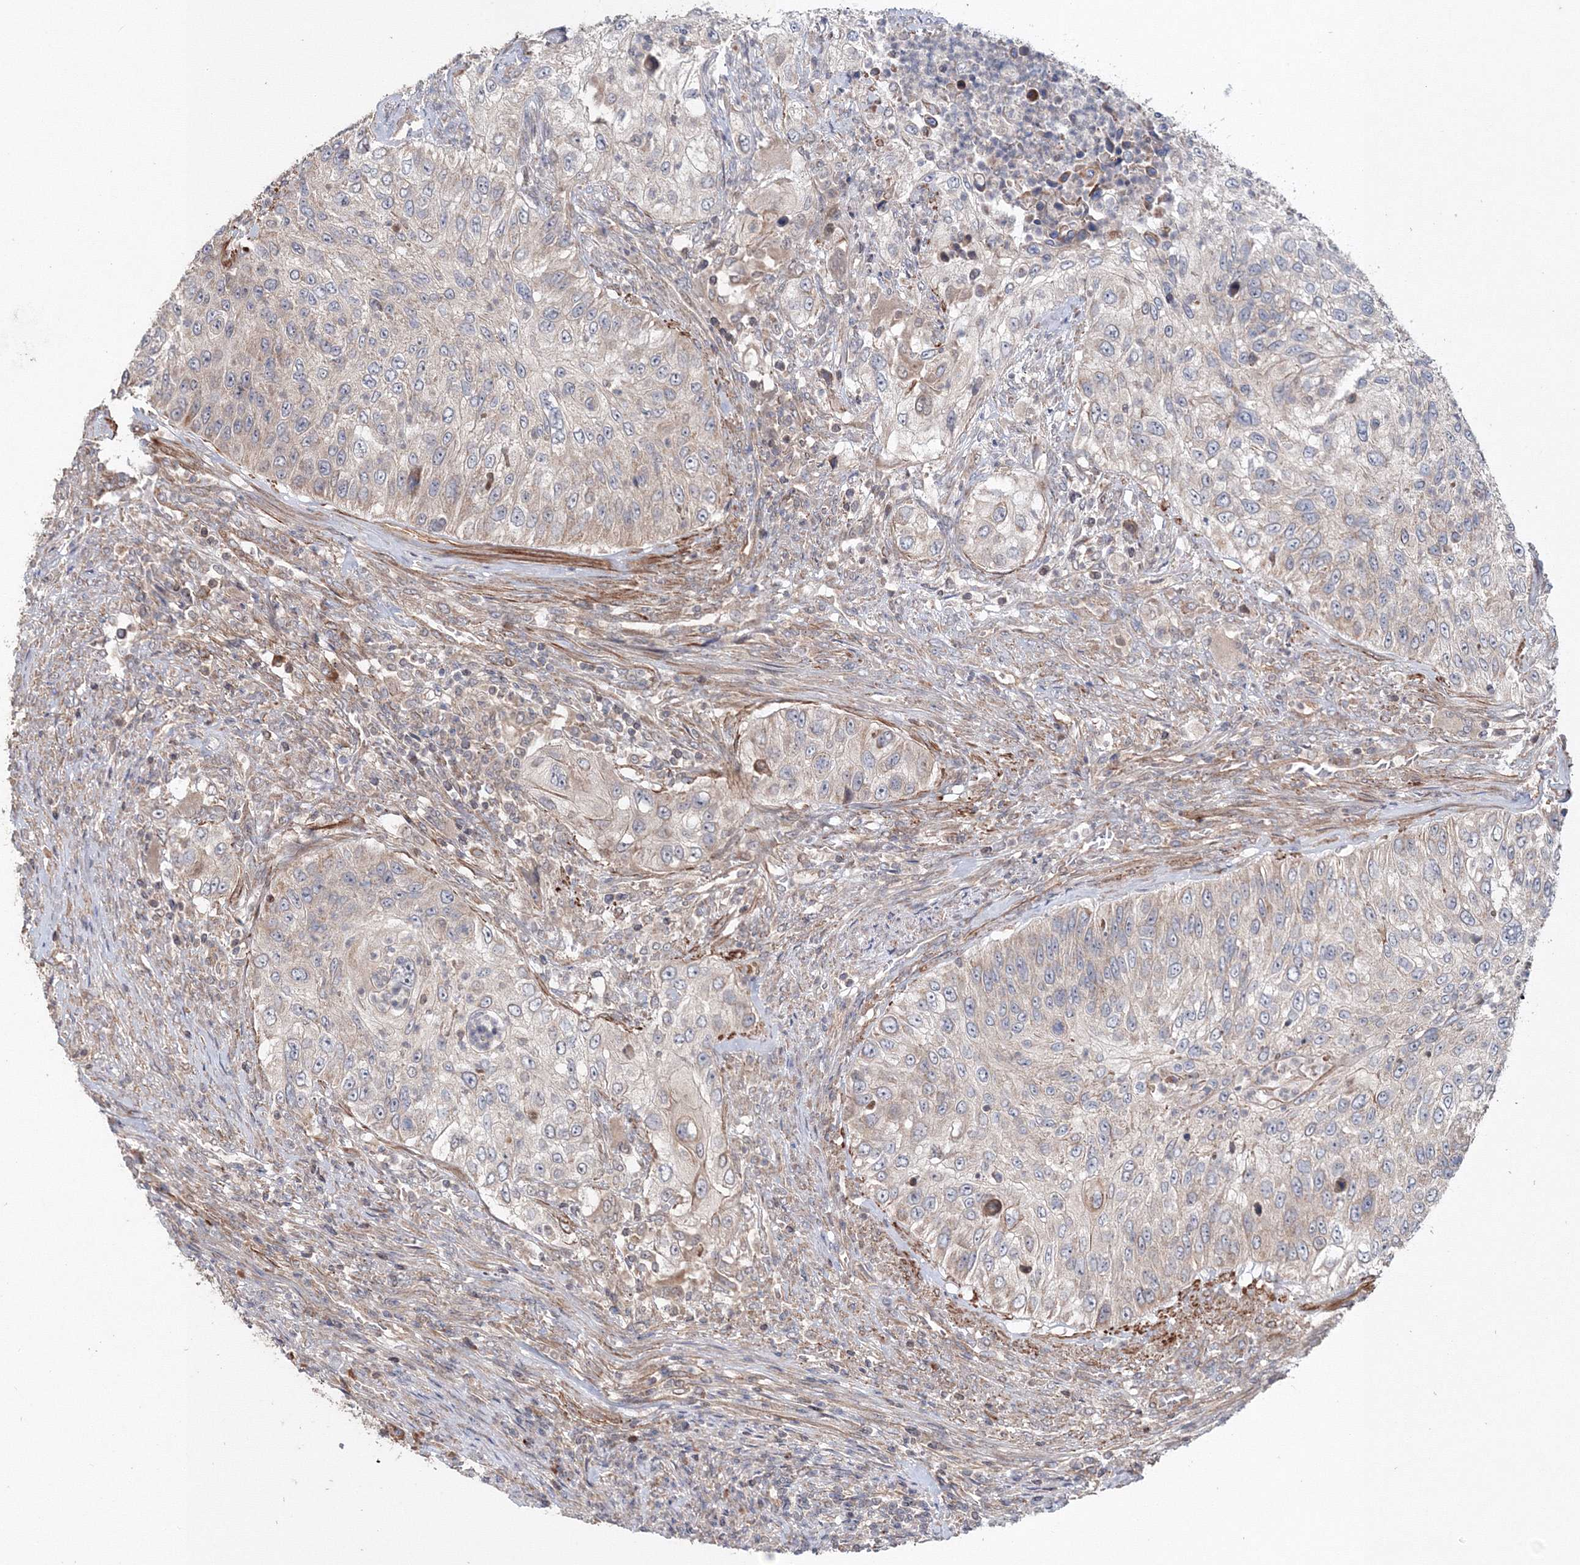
{"staining": {"intensity": "weak", "quantity": "<25%", "location": "cytoplasmic/membranous"}, "tissue": "urothelial cancer", "cell_type": "Tumor cells", "image_type": "cancer", "snomed": [{"axis": "morphology", "description": "Urothelial carcinoma, High grade"}, {"axis": "topography", "description": "Urinary bladder"}], "caption": "Immunohistochemistry (IHC) of urothelial cancer shows no positivity in tumor cells.", "gene": "NOA1", "patient": {"sex": "female", "age": 60}}